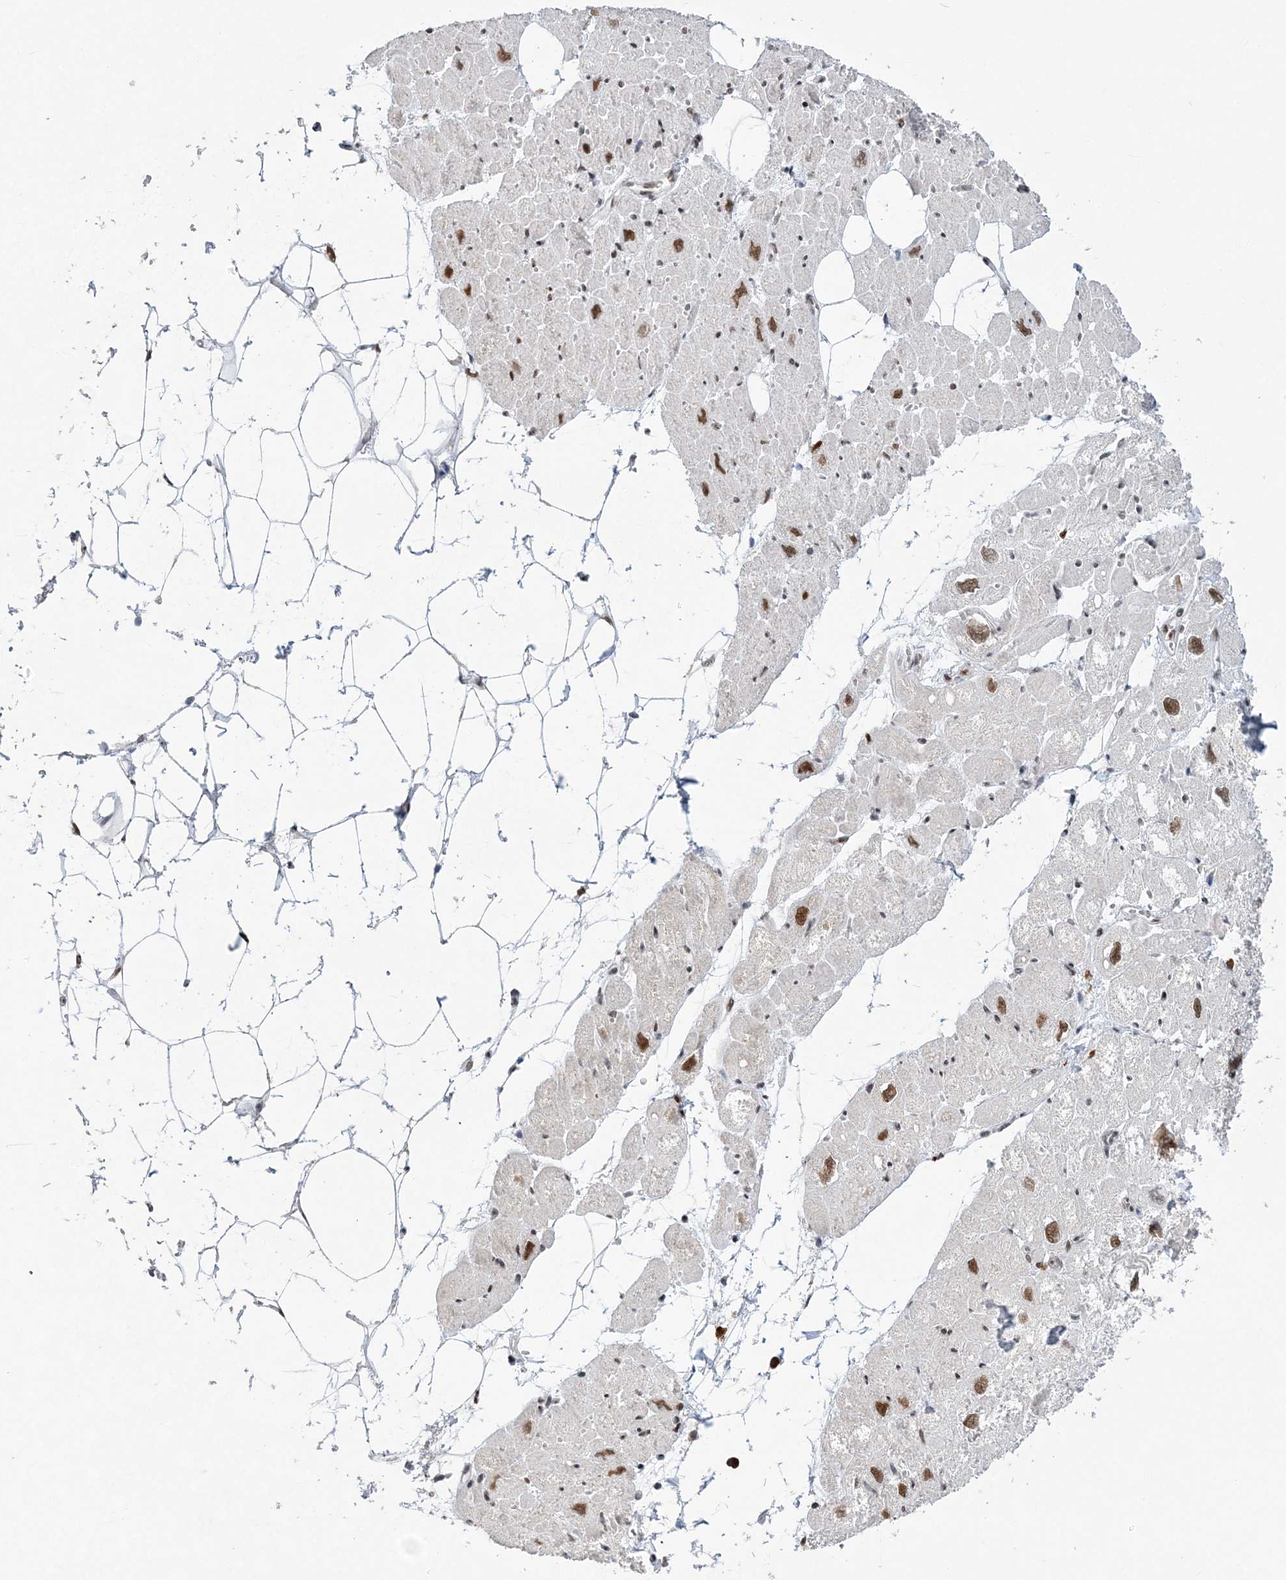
{"staining": {"intensity": "moderate", "quantity": "<25%", "location": "nuclear"}, "tissue": "heart muscle", "cell_type": "Cardiomyocytes", "image_type": "normal", "snomed": [{"axis": "morphology", "description": "Normal tissue, NOS"}, {"axis": "topography", "description": "Heart"}], "caption": "Cardiomyocytes demonstrate low levels of moderate nuclear expression in about <25% of cells in benign human heart muscle.", "gene": "ZBTB7A", "patient": {"sex": "male", "age": 50}}